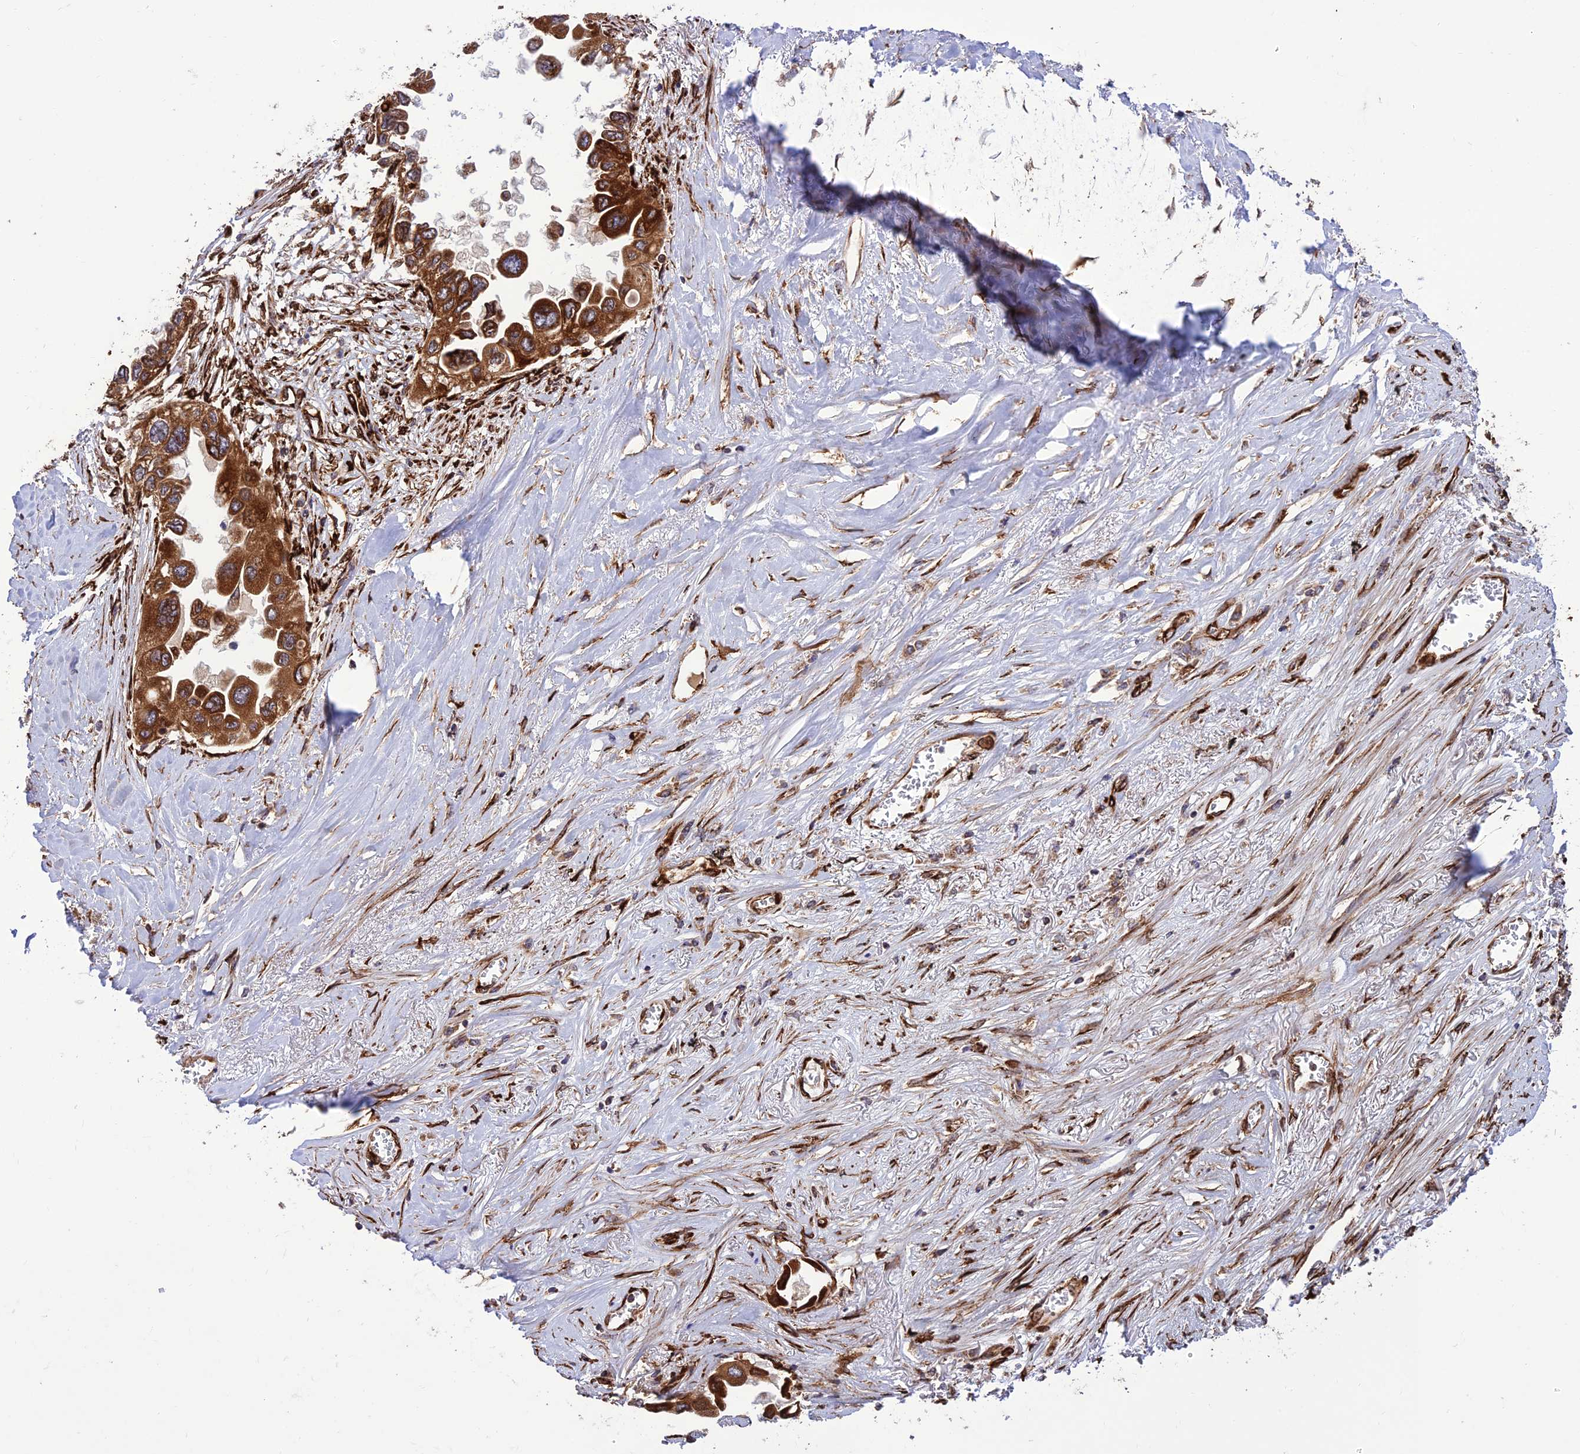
{"staining": {"intensity": "strong", "quantity": ">75%", "location": "cytoplasmic/membranous"}, "tissue": "lung cancer", "cell_type": "Tumor cells", "image_type": "cancer", "snomed": [{"axis": "morphology", "description": "Adenocarcinoma, NOS"}, {"axis": "topography", "description": "Lung"}], "caption": "Lung cancer (adenocarcinoma) stained for a protein (brown) demonstrates strong cytoplasmic/membranous positive staining in about >75% of tumor cells.", "gene": "CRTAP", "patient": {"sex": "female", "age": 76}}